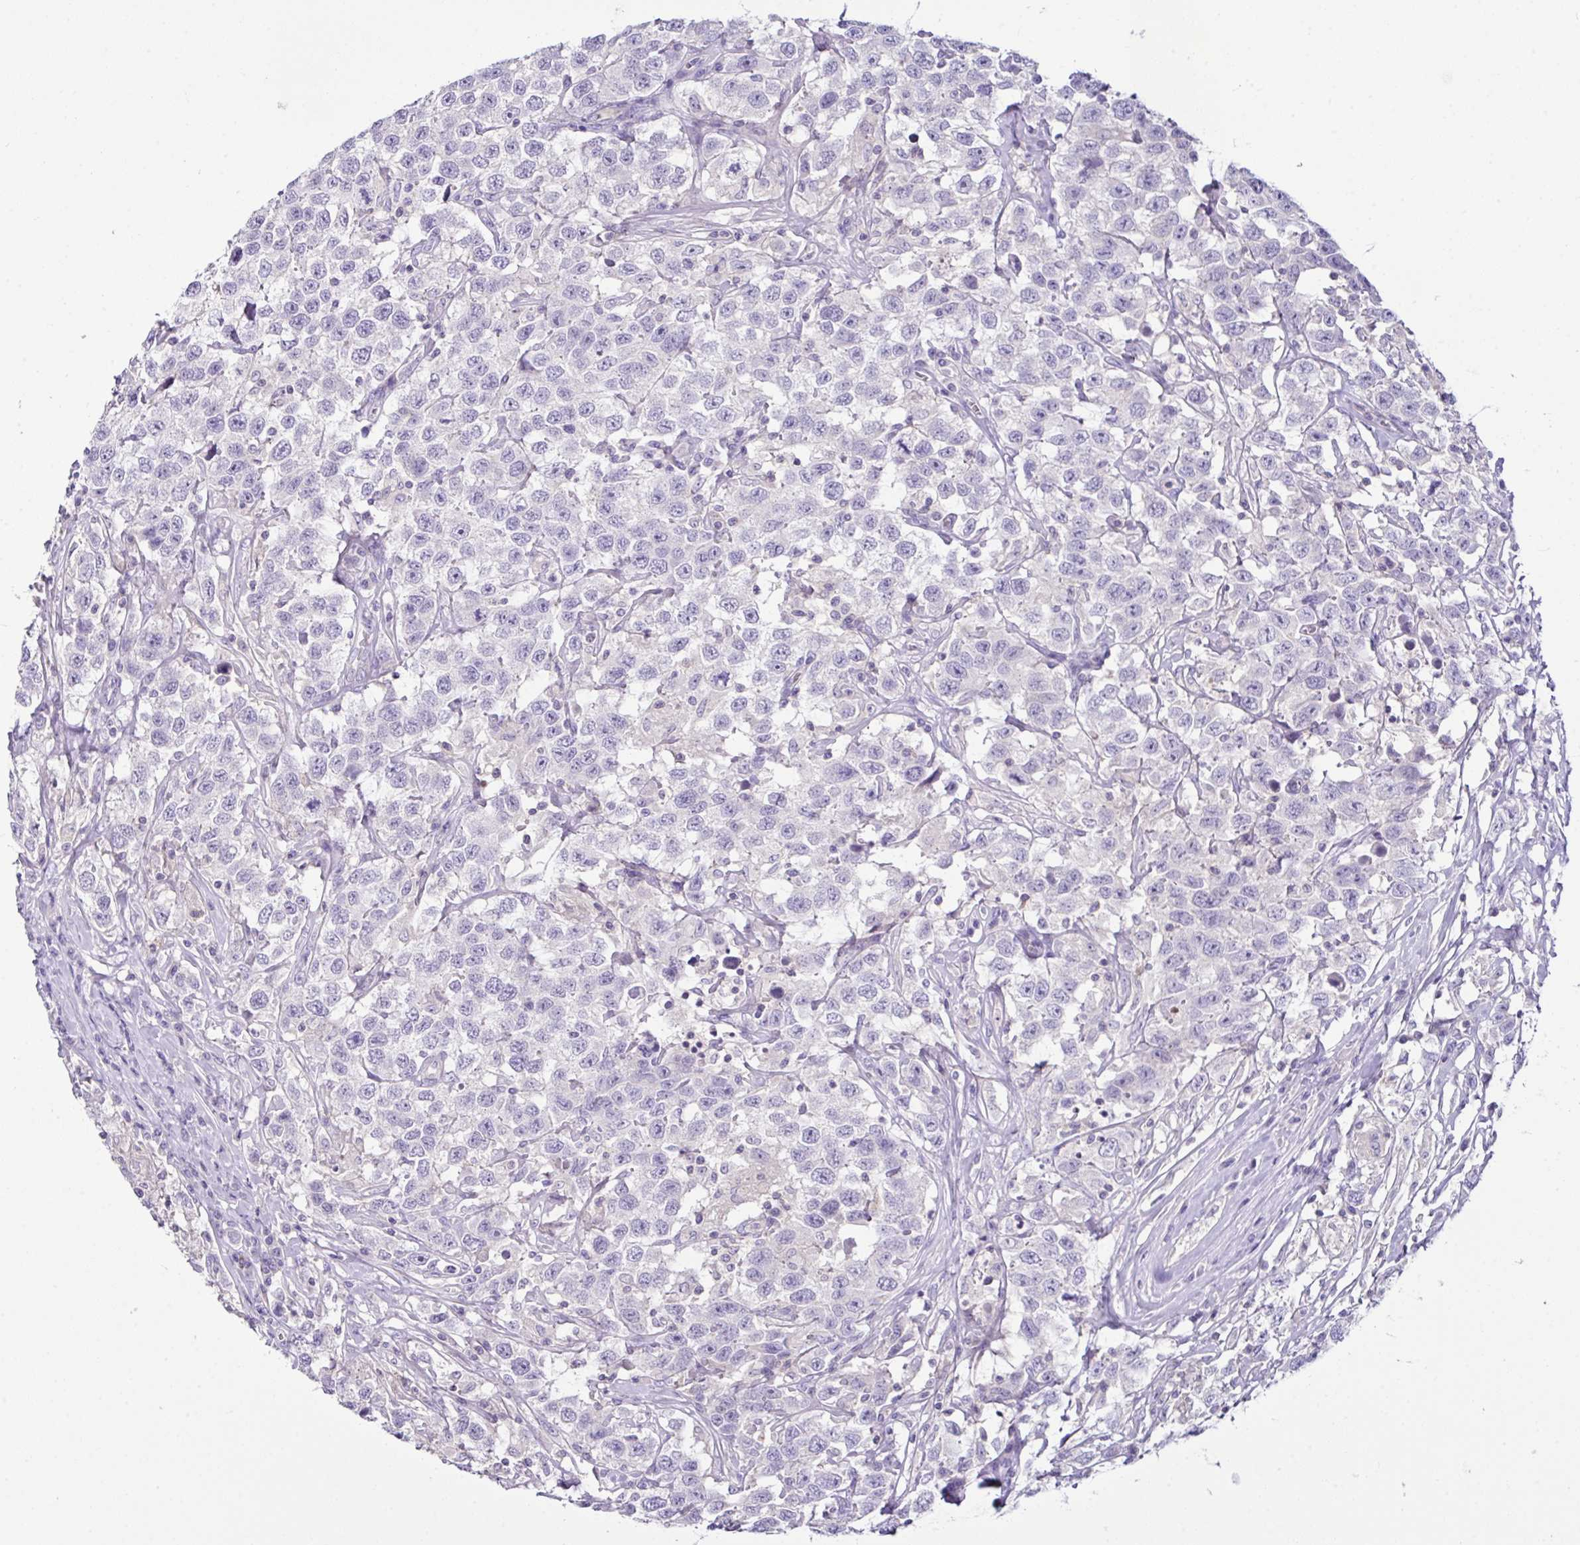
{"staining": {"intensity": "negative", "quantity": "none", "location": "none"}, "tissue": "testis cancer", "cell_type": "Tumor cells", "image_type": "cancer", "snomed": [{"axis": "morphology", "description": "Seminoma, NOS"}, {"axis": "topography", "description": "Testis"}], "caption": "Protein analysis of testis cancer (seminoma) demonstrates no significant positivity in tumor cells. (Brightfield microscopy of DAB IHC at high magnification).", "gene": "D2HGDH", "patient": {"sex": "male", "age": 41}}